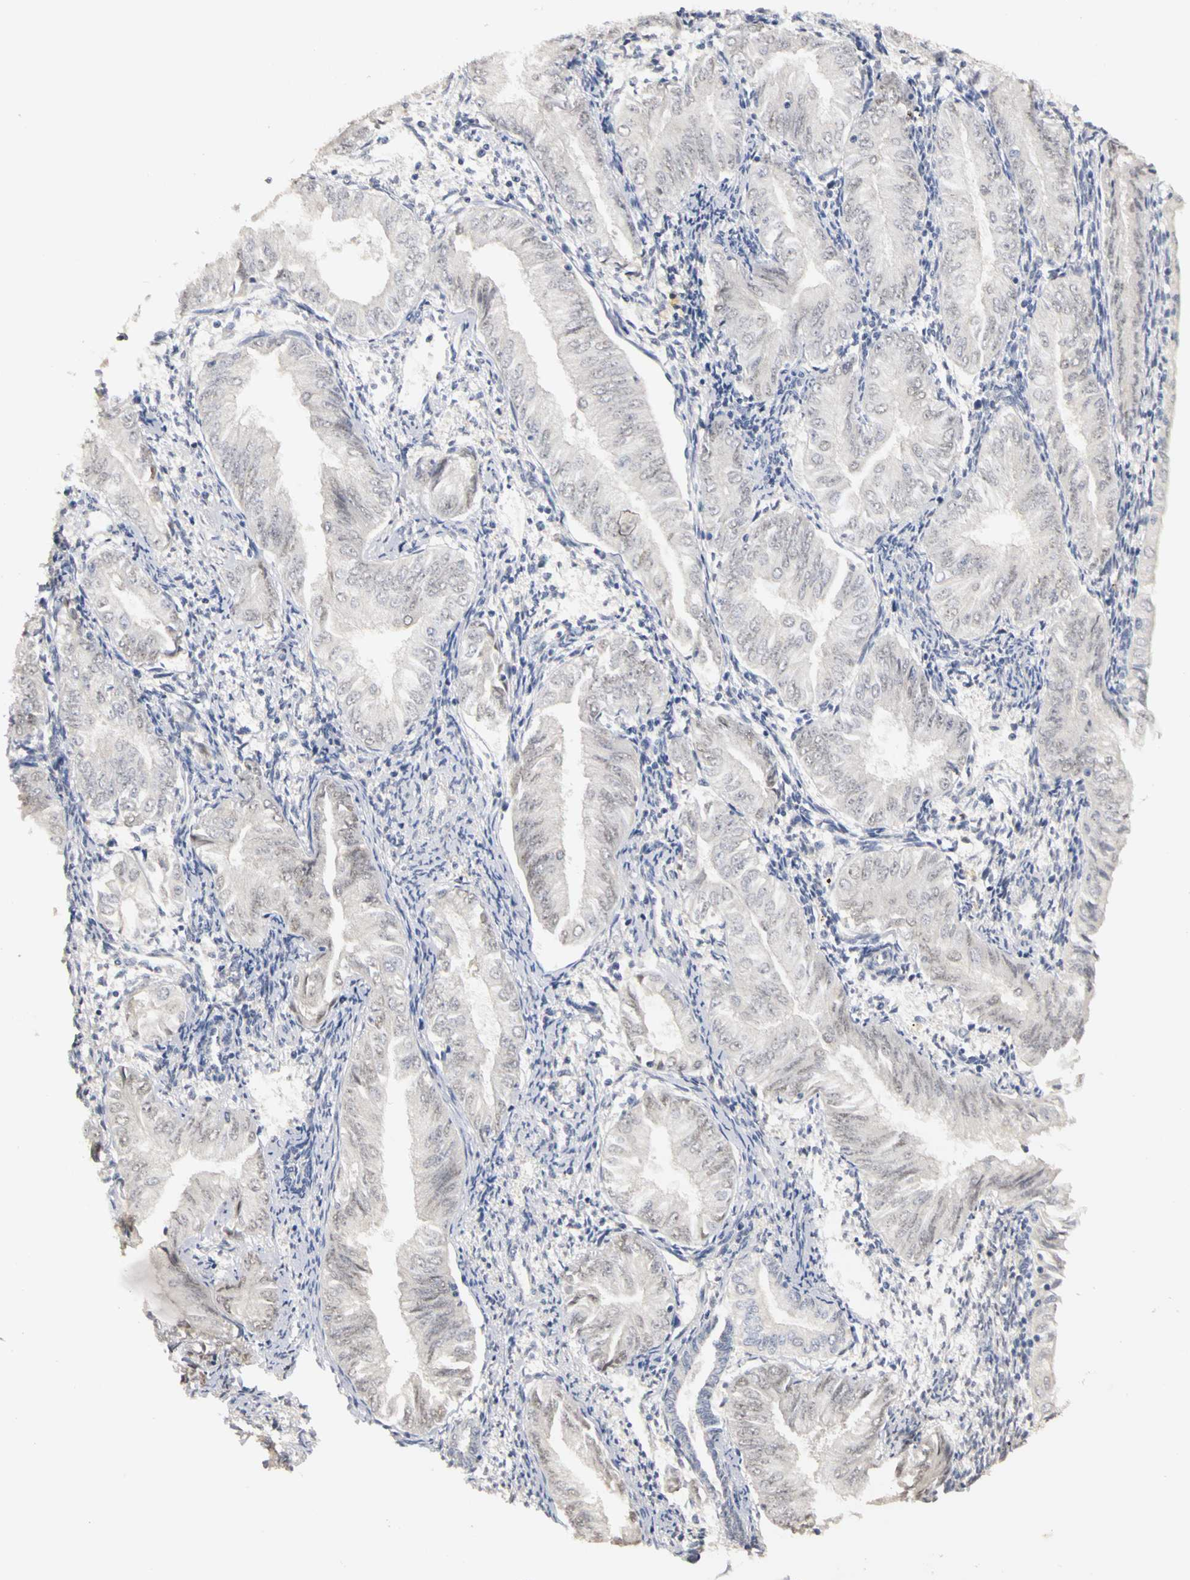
{"staining": {"intensity": "negative", "quantity": "none", "location": "none"}, "tissue": "endometrial cancer", "cell_type": "Tumor cells", "image_type": "cancer", "snomed": [{"axis": "morphology", "description": "Adenocarcinoma, NOS"}, {"axis": "topography", "description": "Endometrium"}], "caption": "An image of endometrial cancer stained for a protein displays no brown staining in tumor cells. The staining was performed using DAB (3,3'-diaminobenzidine) to visualize the protein expression in brown, while the nuclei were stained in blue with hematoxylin (Magnification: 20x).", "gene": "PGR", "patient": {"sex": "female", "age": 53}}